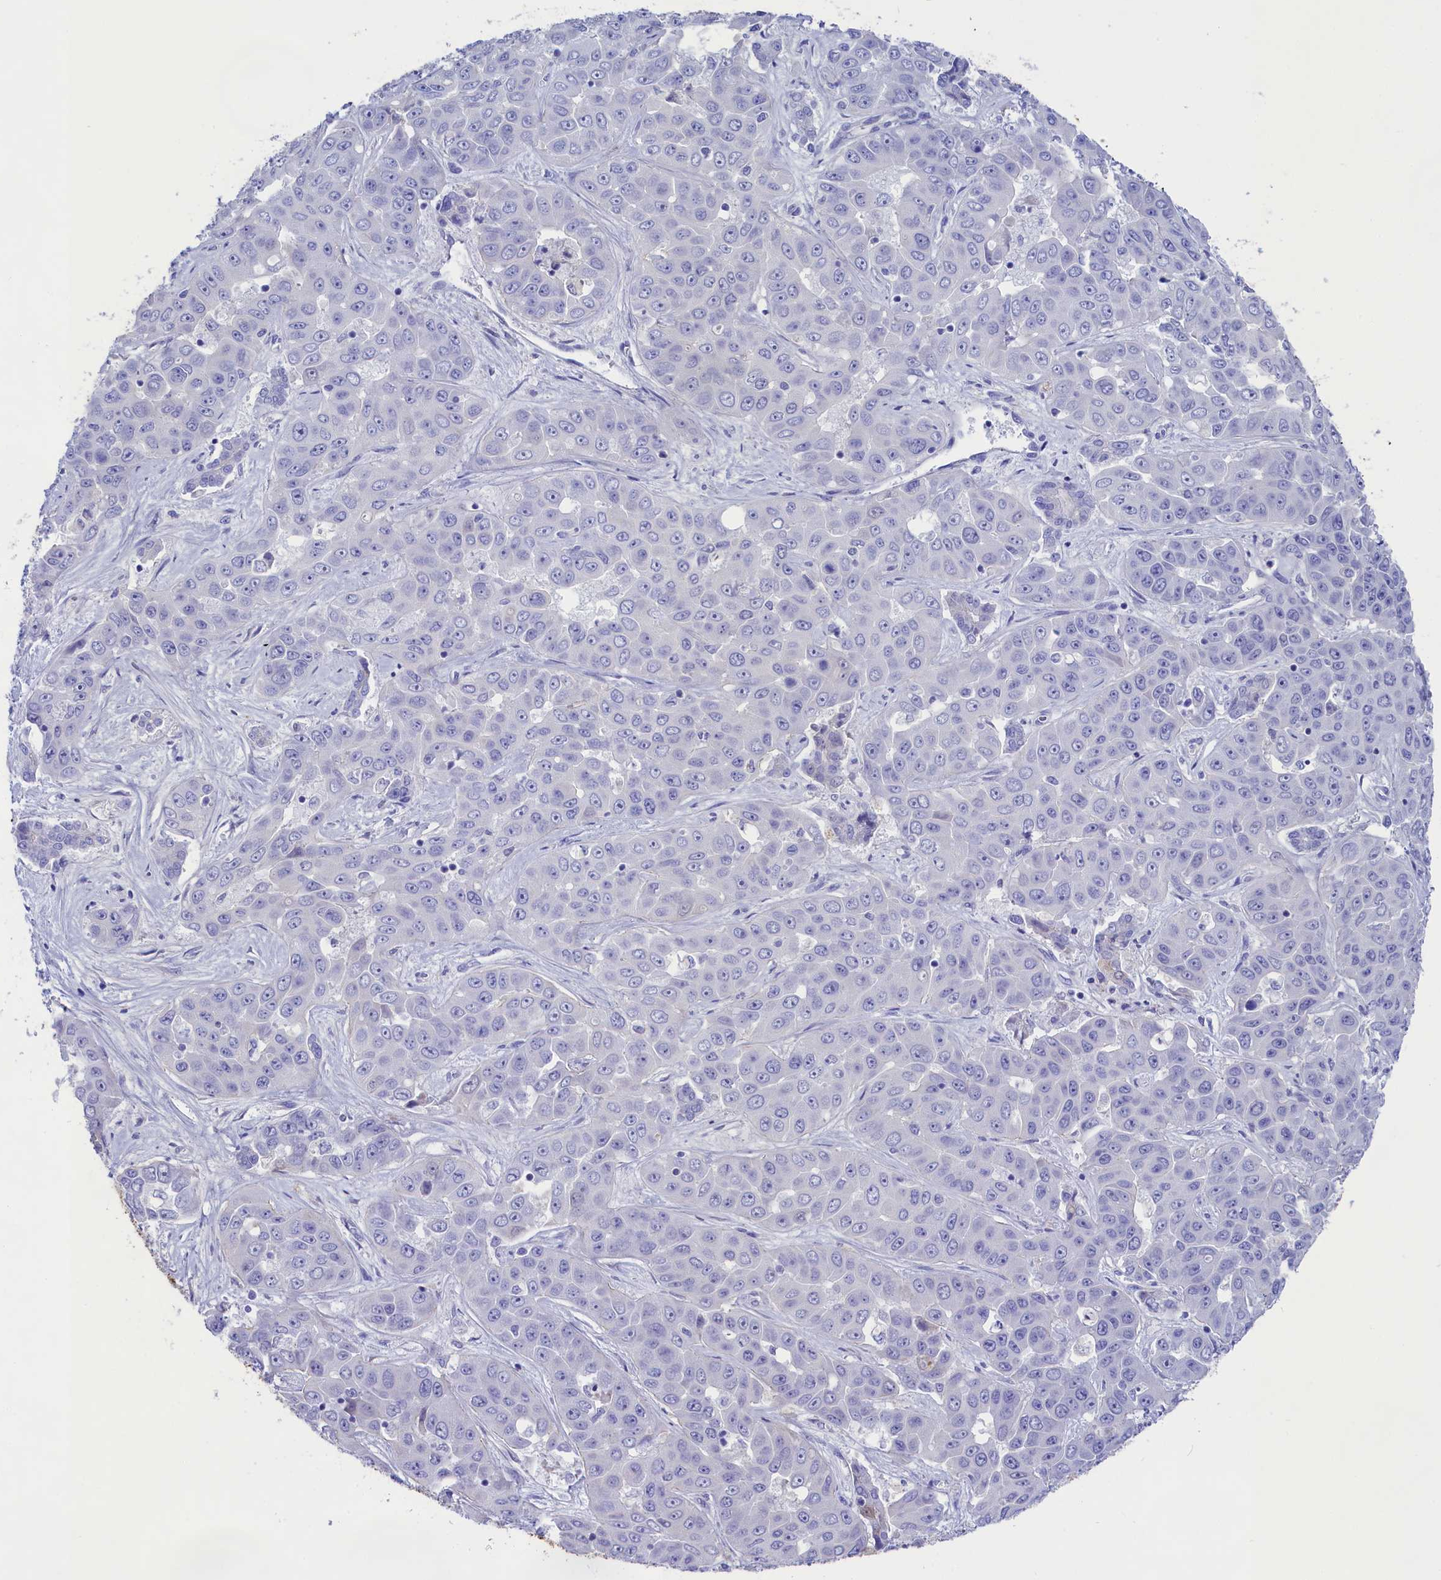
{"staining": {"intensity": "negative", "quantity": "none", "location": "none"}, "tissue": "liver cancer", "cell_type": "Tumor cells", "image_type": "cancer", "snomed": [{"axis": "morphology", "description": "Cholangiocarcinoma"}, {"axis": "topography", "description": "Liver"}], "caption": "Immunohistochemistry photomicrograph of neoplastic tissue: human liver cancer stained with DAB (3,3'-diaminobenzidine) reveals no significant protein staining in tumor cells.", "gene": "SULT2A1", "patient": {"sex": "female", "age": 52}}